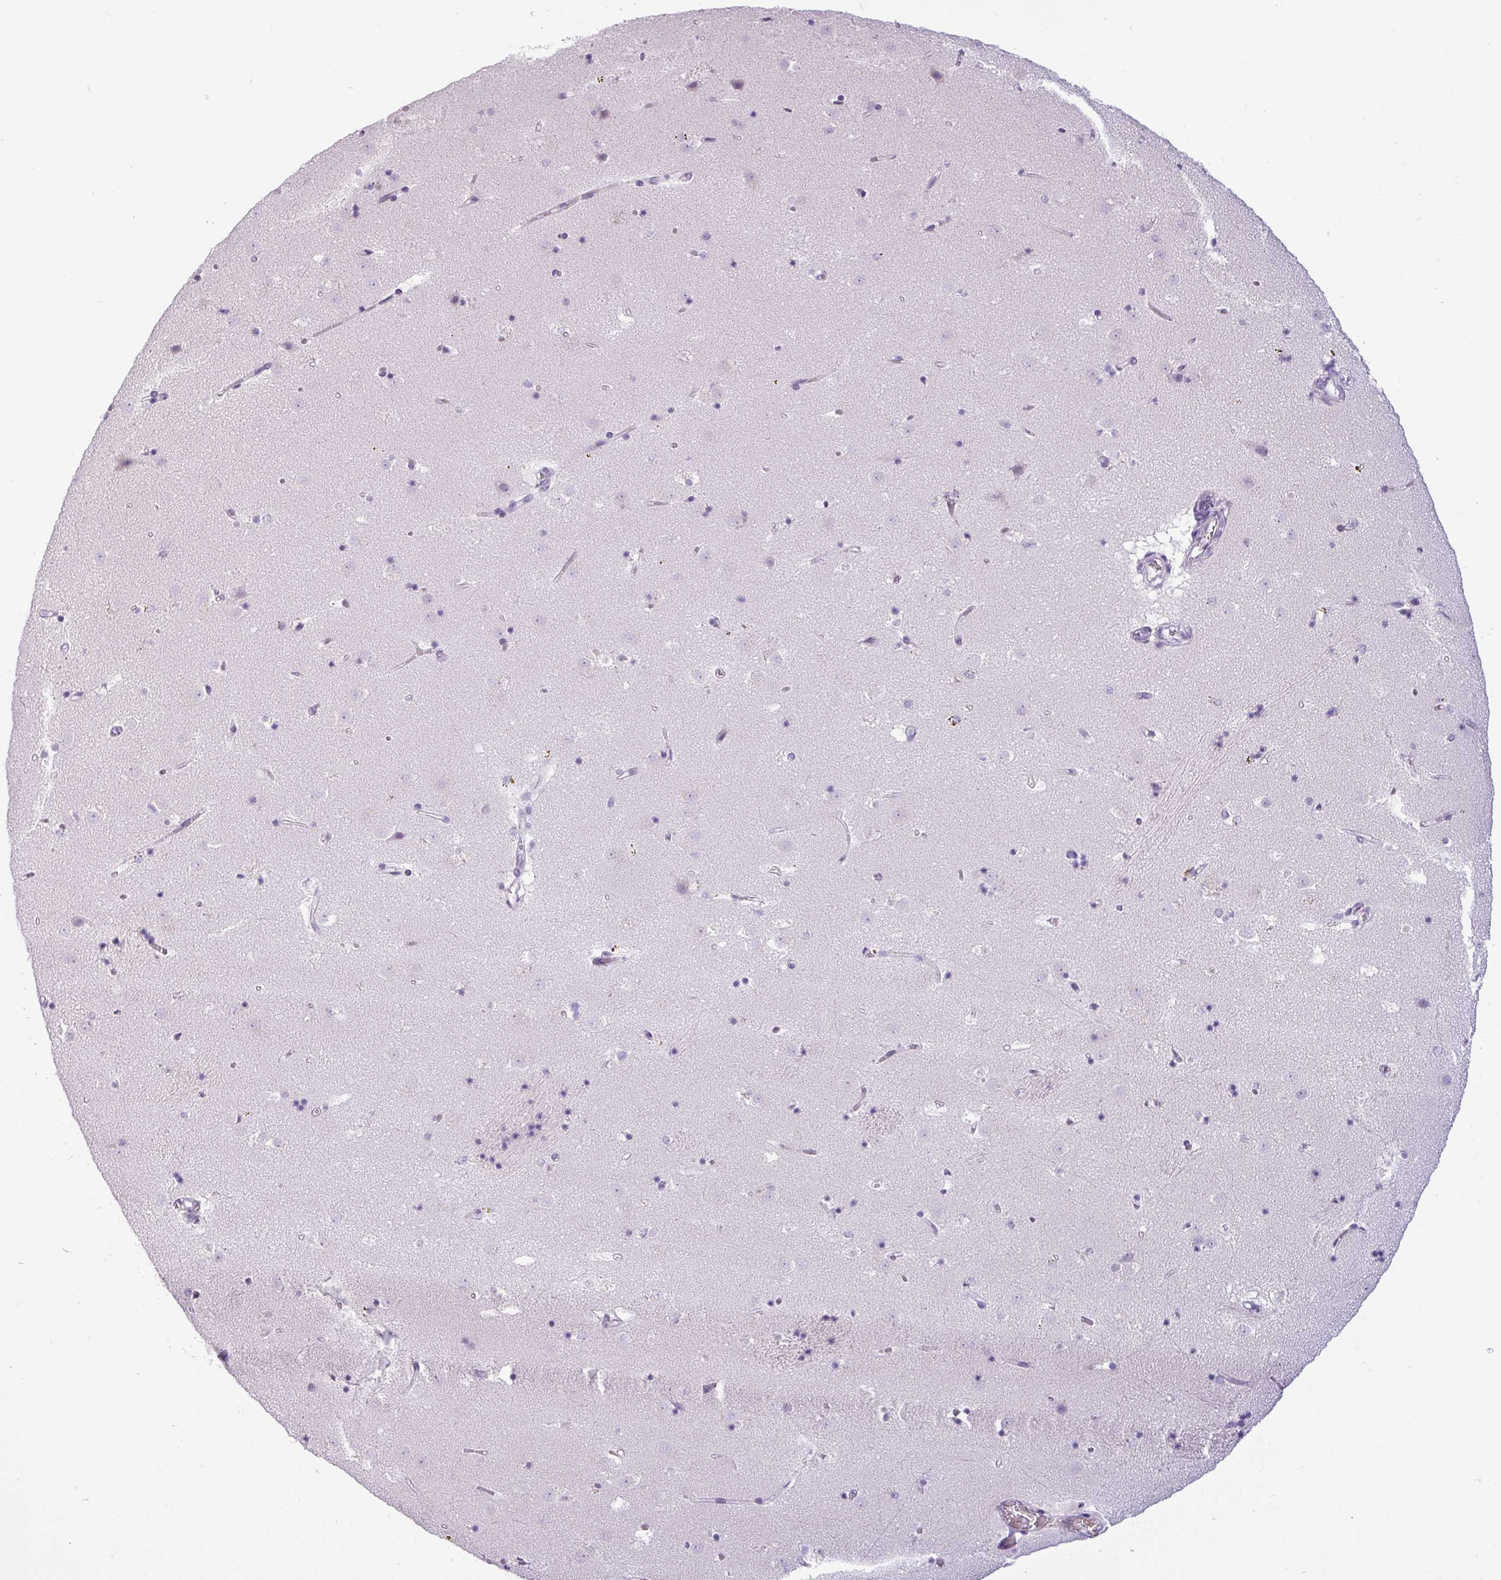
{"staining": {"intensity": "negative", "quantity": "none", "location": "none"}, "tissue": "caudate", "cell_type": "Glial cells", "image_type": "normal", "snomed": [{"axis": "morphology", "description": "Normal tissue, NOS"}, {"axis": "topography", "description": "Lateral ventricle wall"}], "caption": "DAB immunohistochemical staining of benign human caudate demonstrates no significant positivity in glial cells. (DAB (3,3'-diaminobenzidine) immunohistochemistry, high magnification).", "gene": "CDH16", "patient": {"sex": "male", "age": 58}}